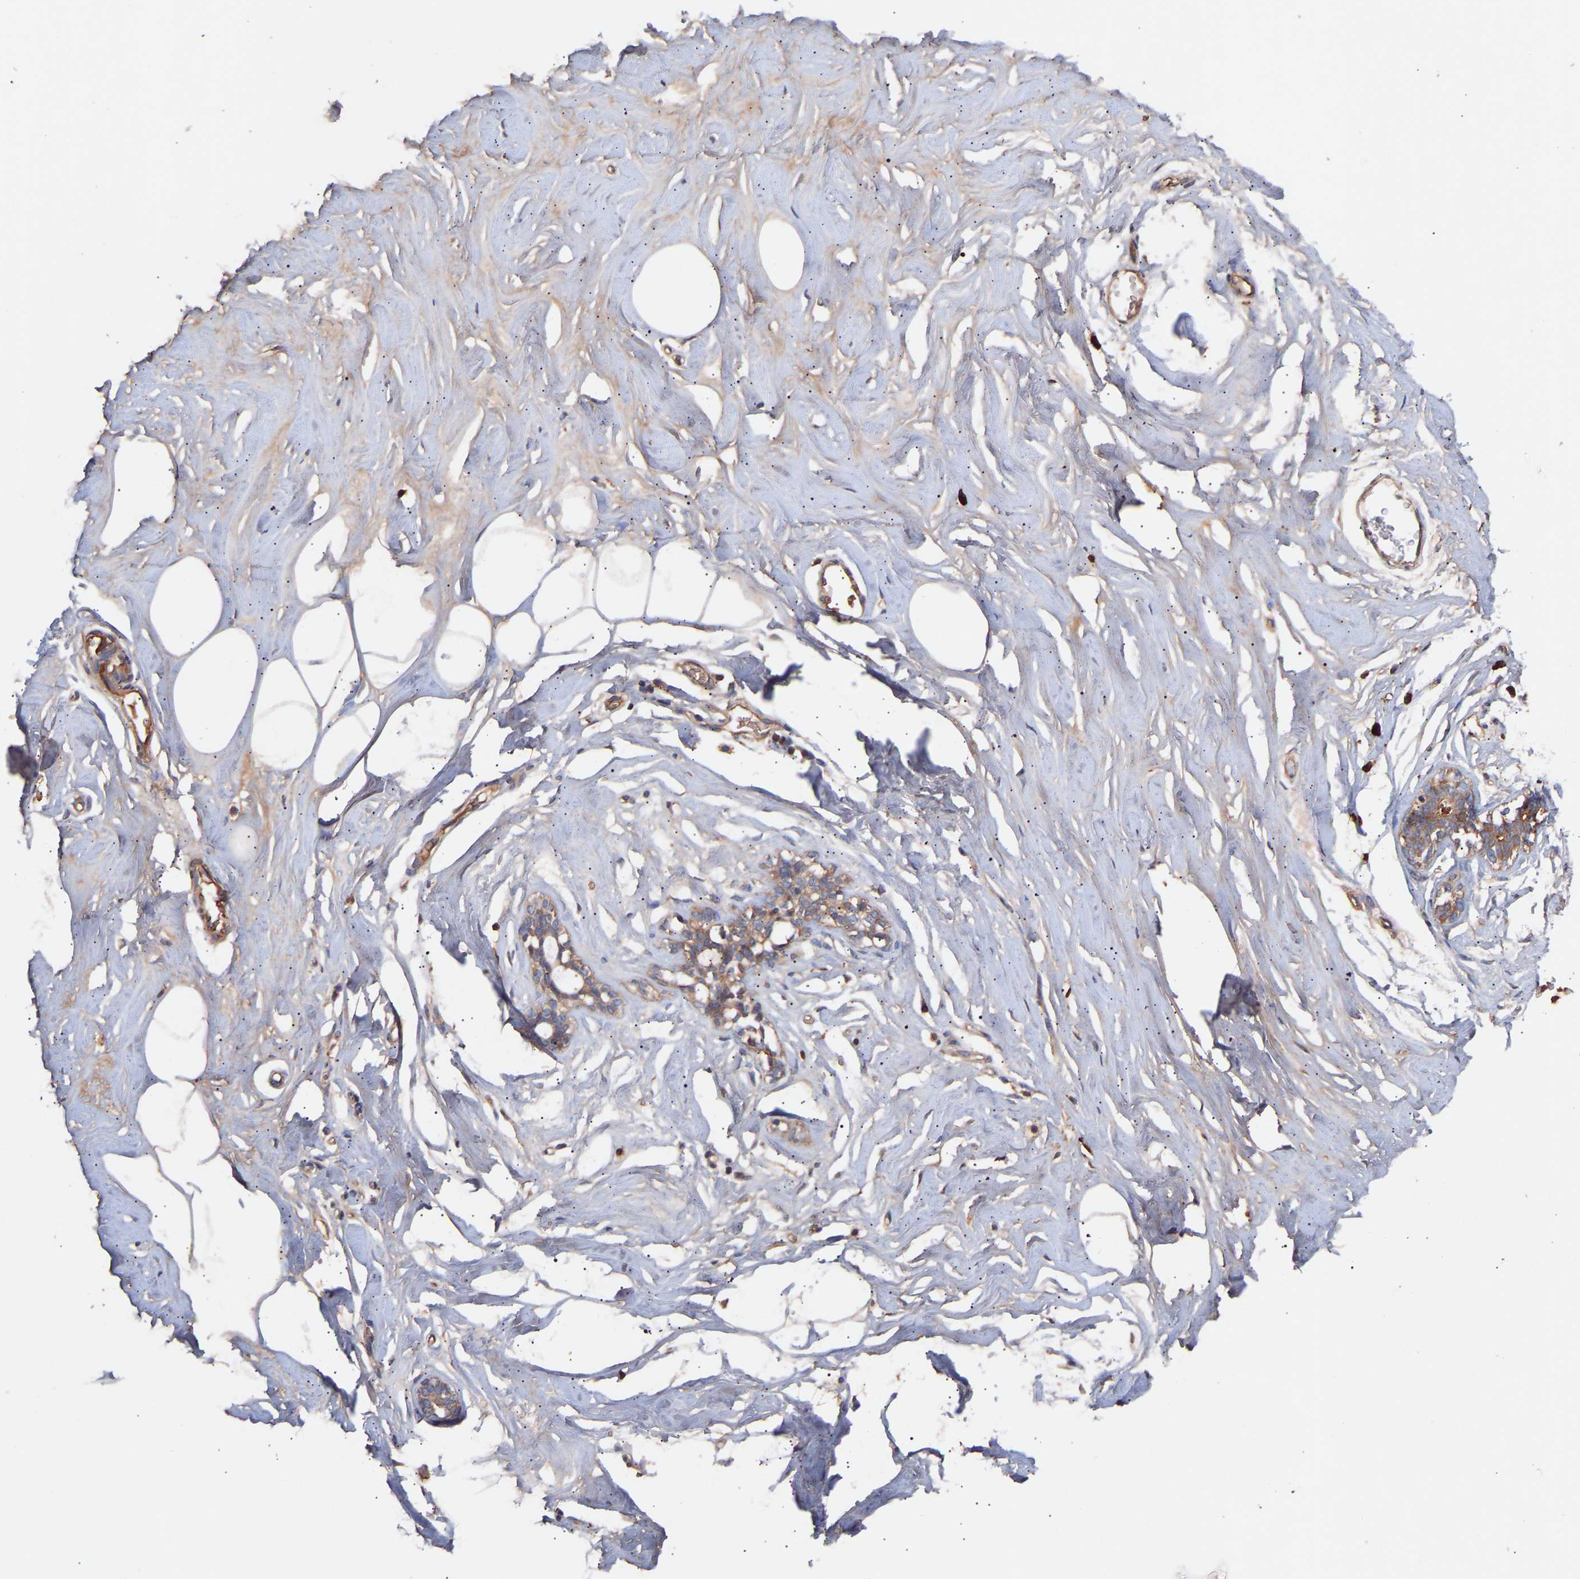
{"staining": {"intensity": "moderate", "quantity": "25%-75%", "location": "cytoplasmic/membranous"}, "tissue": "adipose tissue", "cell_type": "Adipocytes", "image_type": "normal", "snomed": [{"axis": "morphology", "description": "Normal tissue, NOS"}, {"axis": "morphology", "description": "Fibrosis, NOS"}, {"axis": "topography", "description": "Breast"}, {"axis": "topography", "description": "Adipose tissue"}], "caption": "Moderate cytoplasmic/membranous protein positivity is identified in approximately 25%-75% of adipocytes in adipose tissue. The protein of interest is stained brown, and the nuclei are stained in blue (DAB (3,3'-diaminobenzidine) IHC with brightfield microscopy, high magnification).", "gene": "TMEM268", "patient": {"sex": "female", "age": 39}}